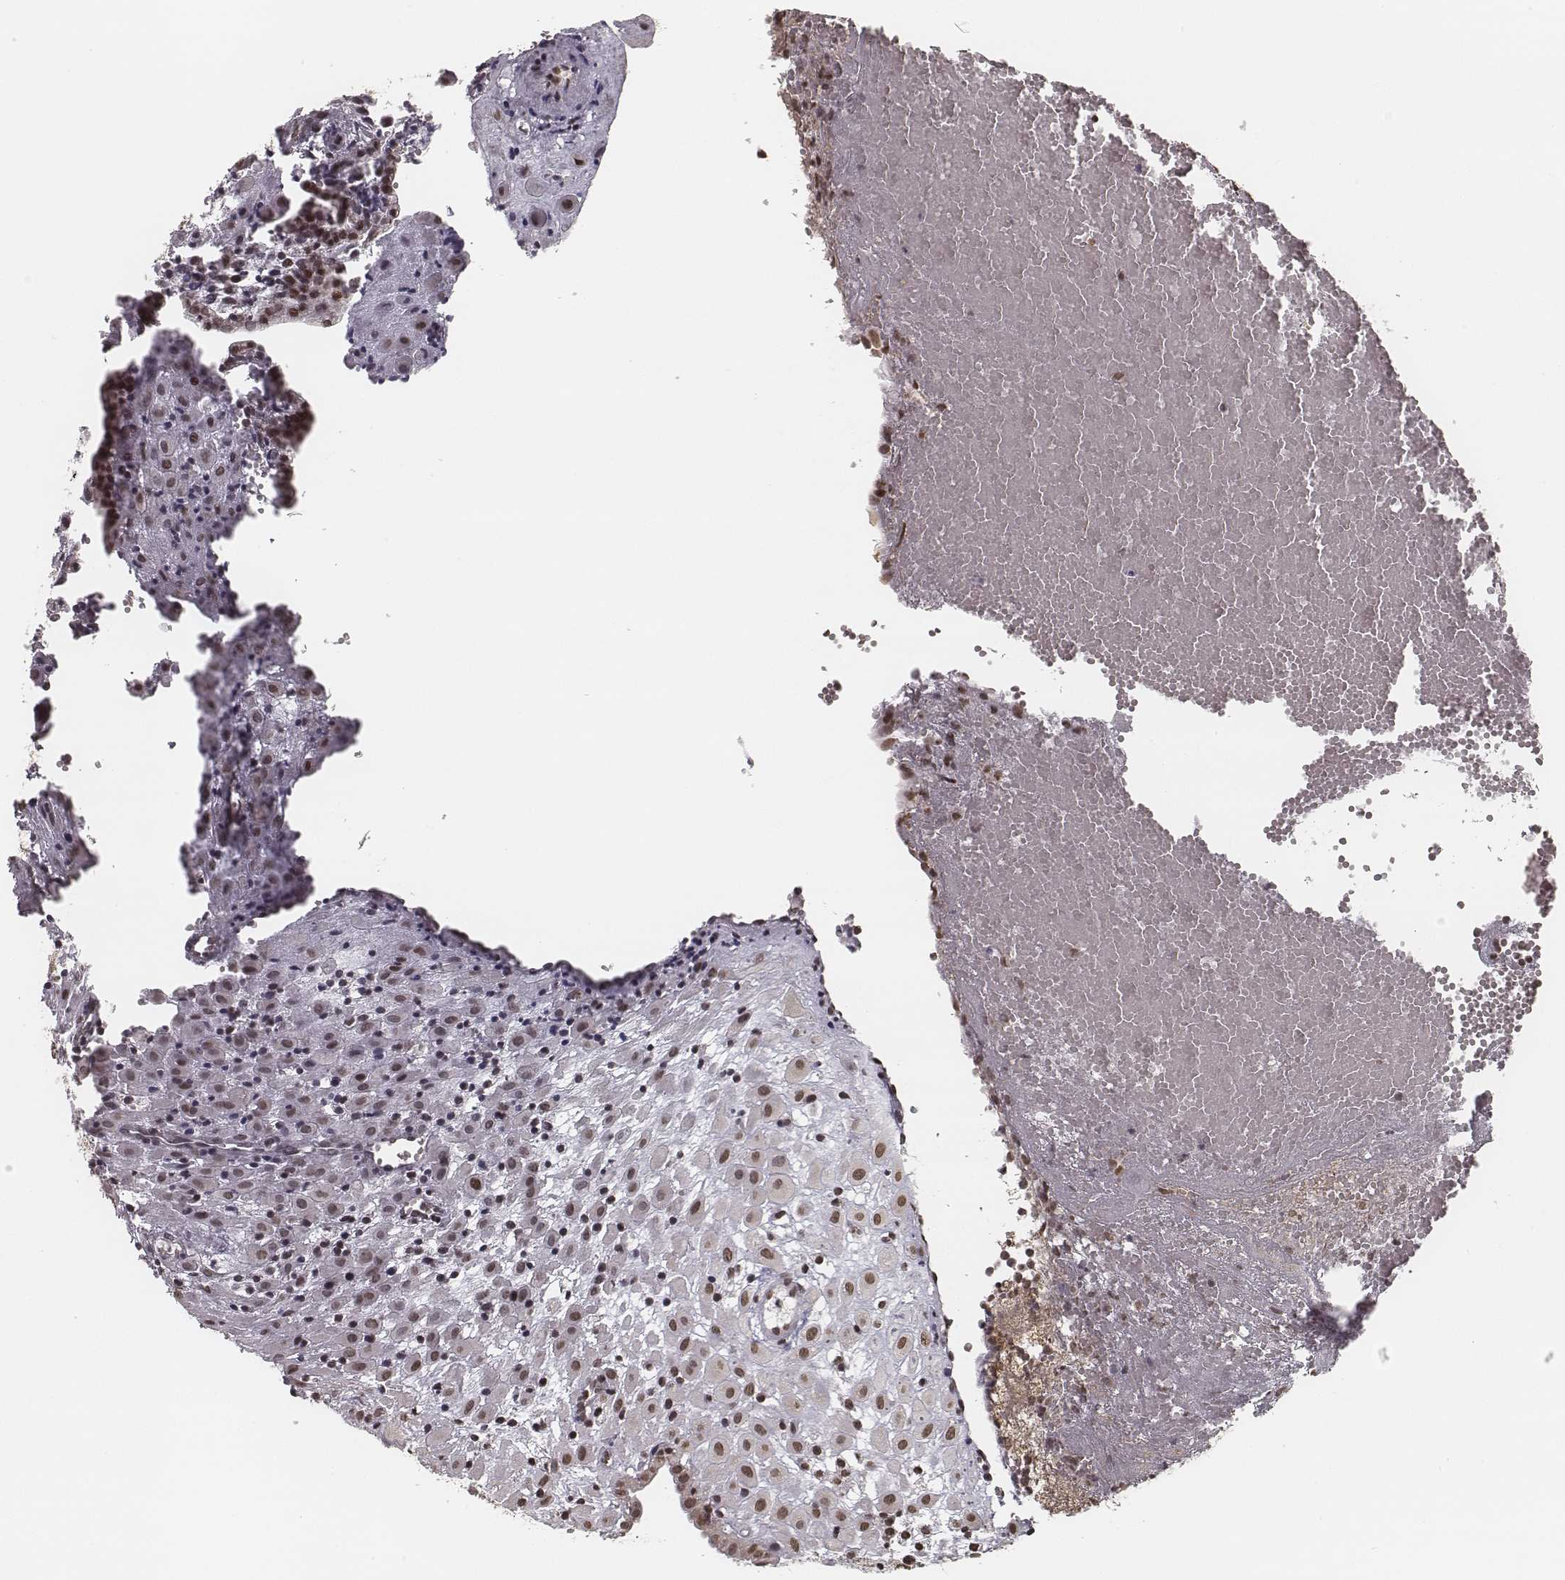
{"staining": {"intensity": "moderate", "quantity": ">75%", "location": "nuclear"}, "tissue": "placenta", "cell_type": "Decidual cells", "image_type": "normal", "snomed": [{"axis": "morphology", "description": "Normal tissue, NOS"}, {"axis": "topography", "description": "Placenta"}], "caption": "Protein staining displays moderate nuclear expression in approximately >75% of decidual cells in unremarkable placenta. The protein is shown in brown color, while the nuclei are stained blue.", "gene": "HMGA2", "patient": {"sex": "female", "age": 24}}